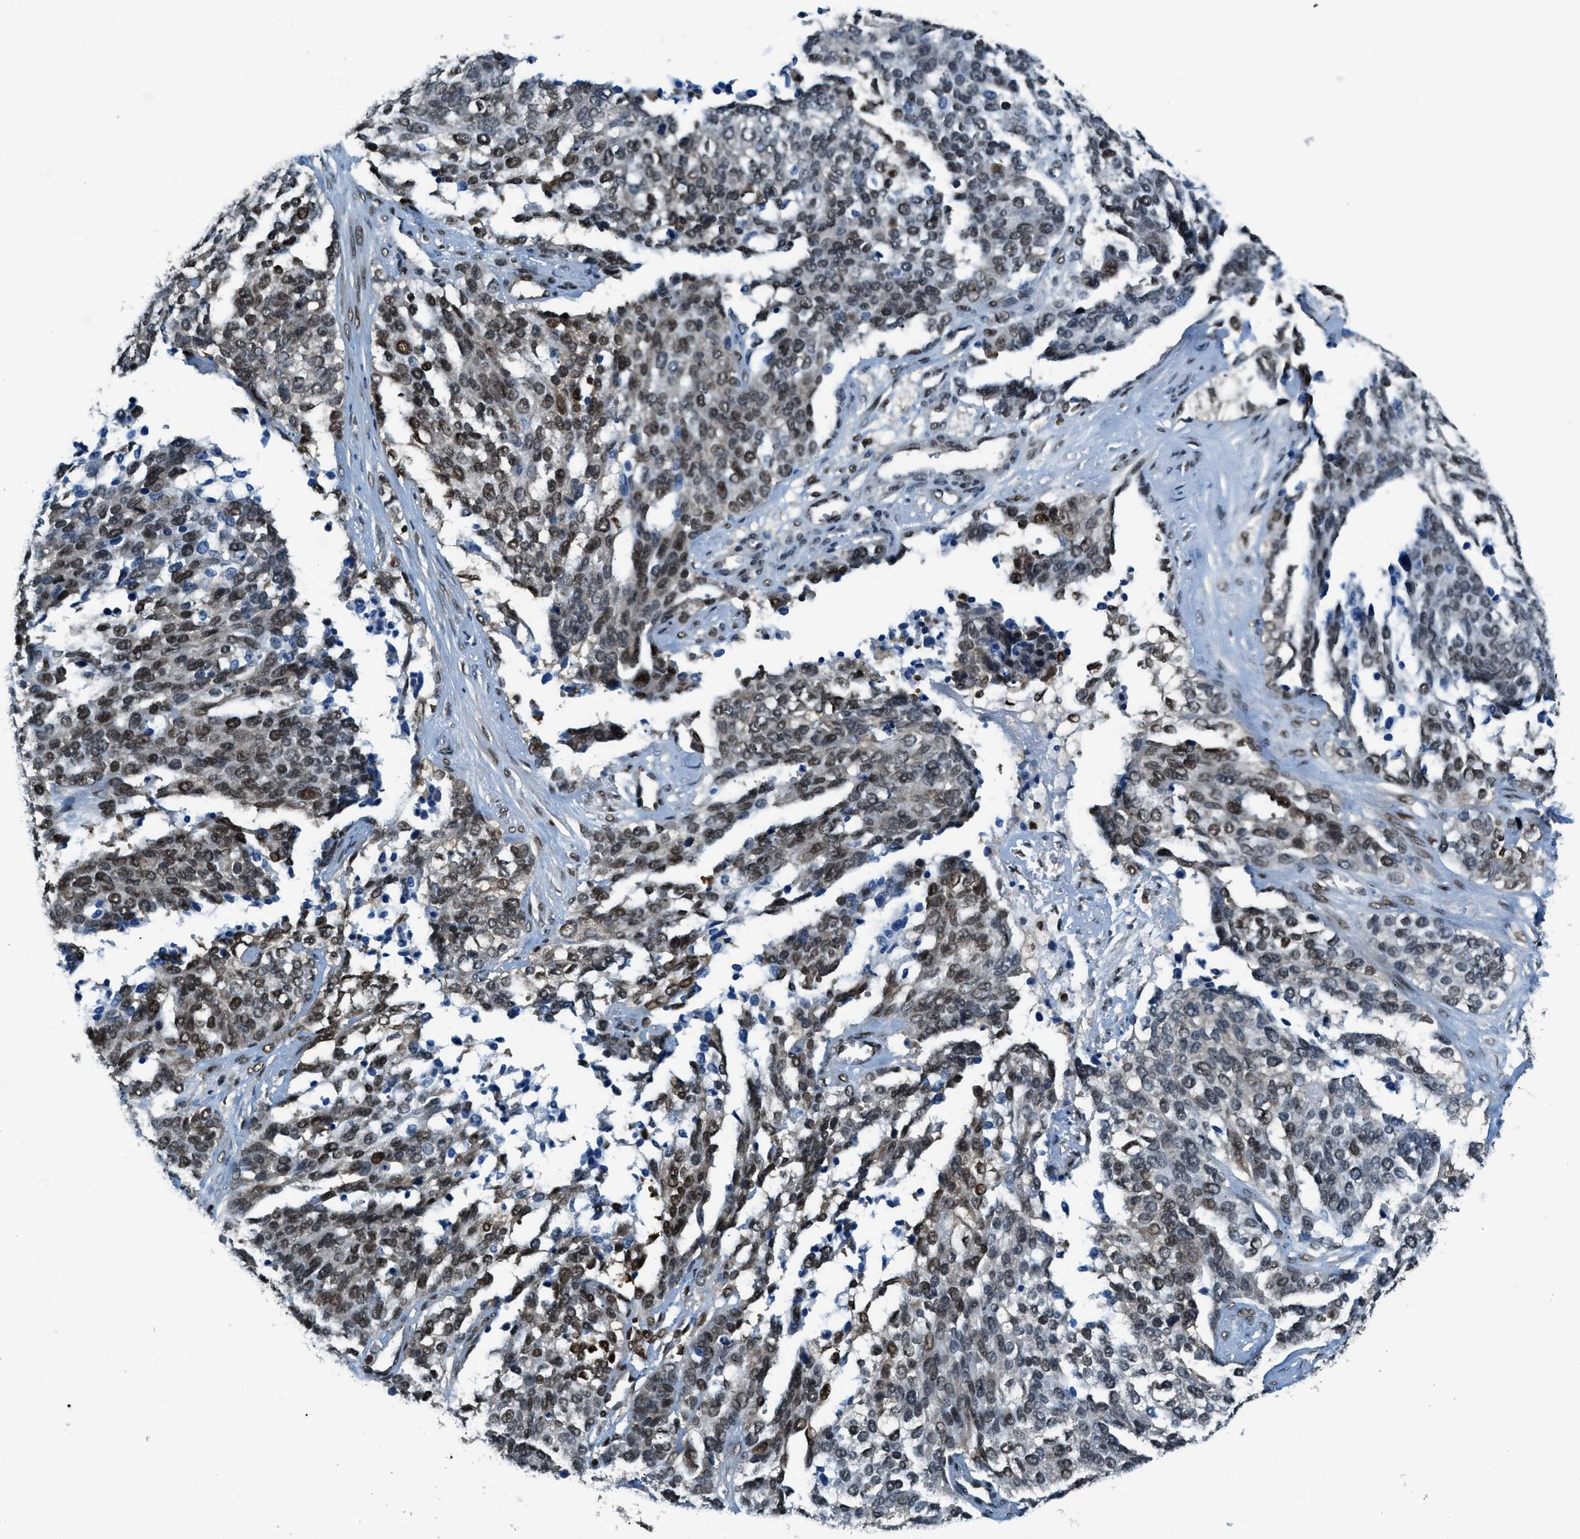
{"staining": {"intensity": "moderate", "quantity": ">75%", "location": "nuclear"}, "tissue": "ovarian cancer", "cell_type": "Tumor cells", "image_type": "cancer", "snomed": [{"axis": "morphology", "description": "Cystadenocarcinoma, serous, NOS"}, {"axis": "topography", "description": "Ovary"}], "caption": "High-power microscopy captured an IHC histopathology image of serous cystadenocarcinoma (ovarian), revealing moderate nuclear staining in about >75% of tumor cells.", "gene": "OGFR", "patient": {"sex": "female", "age": 44}}